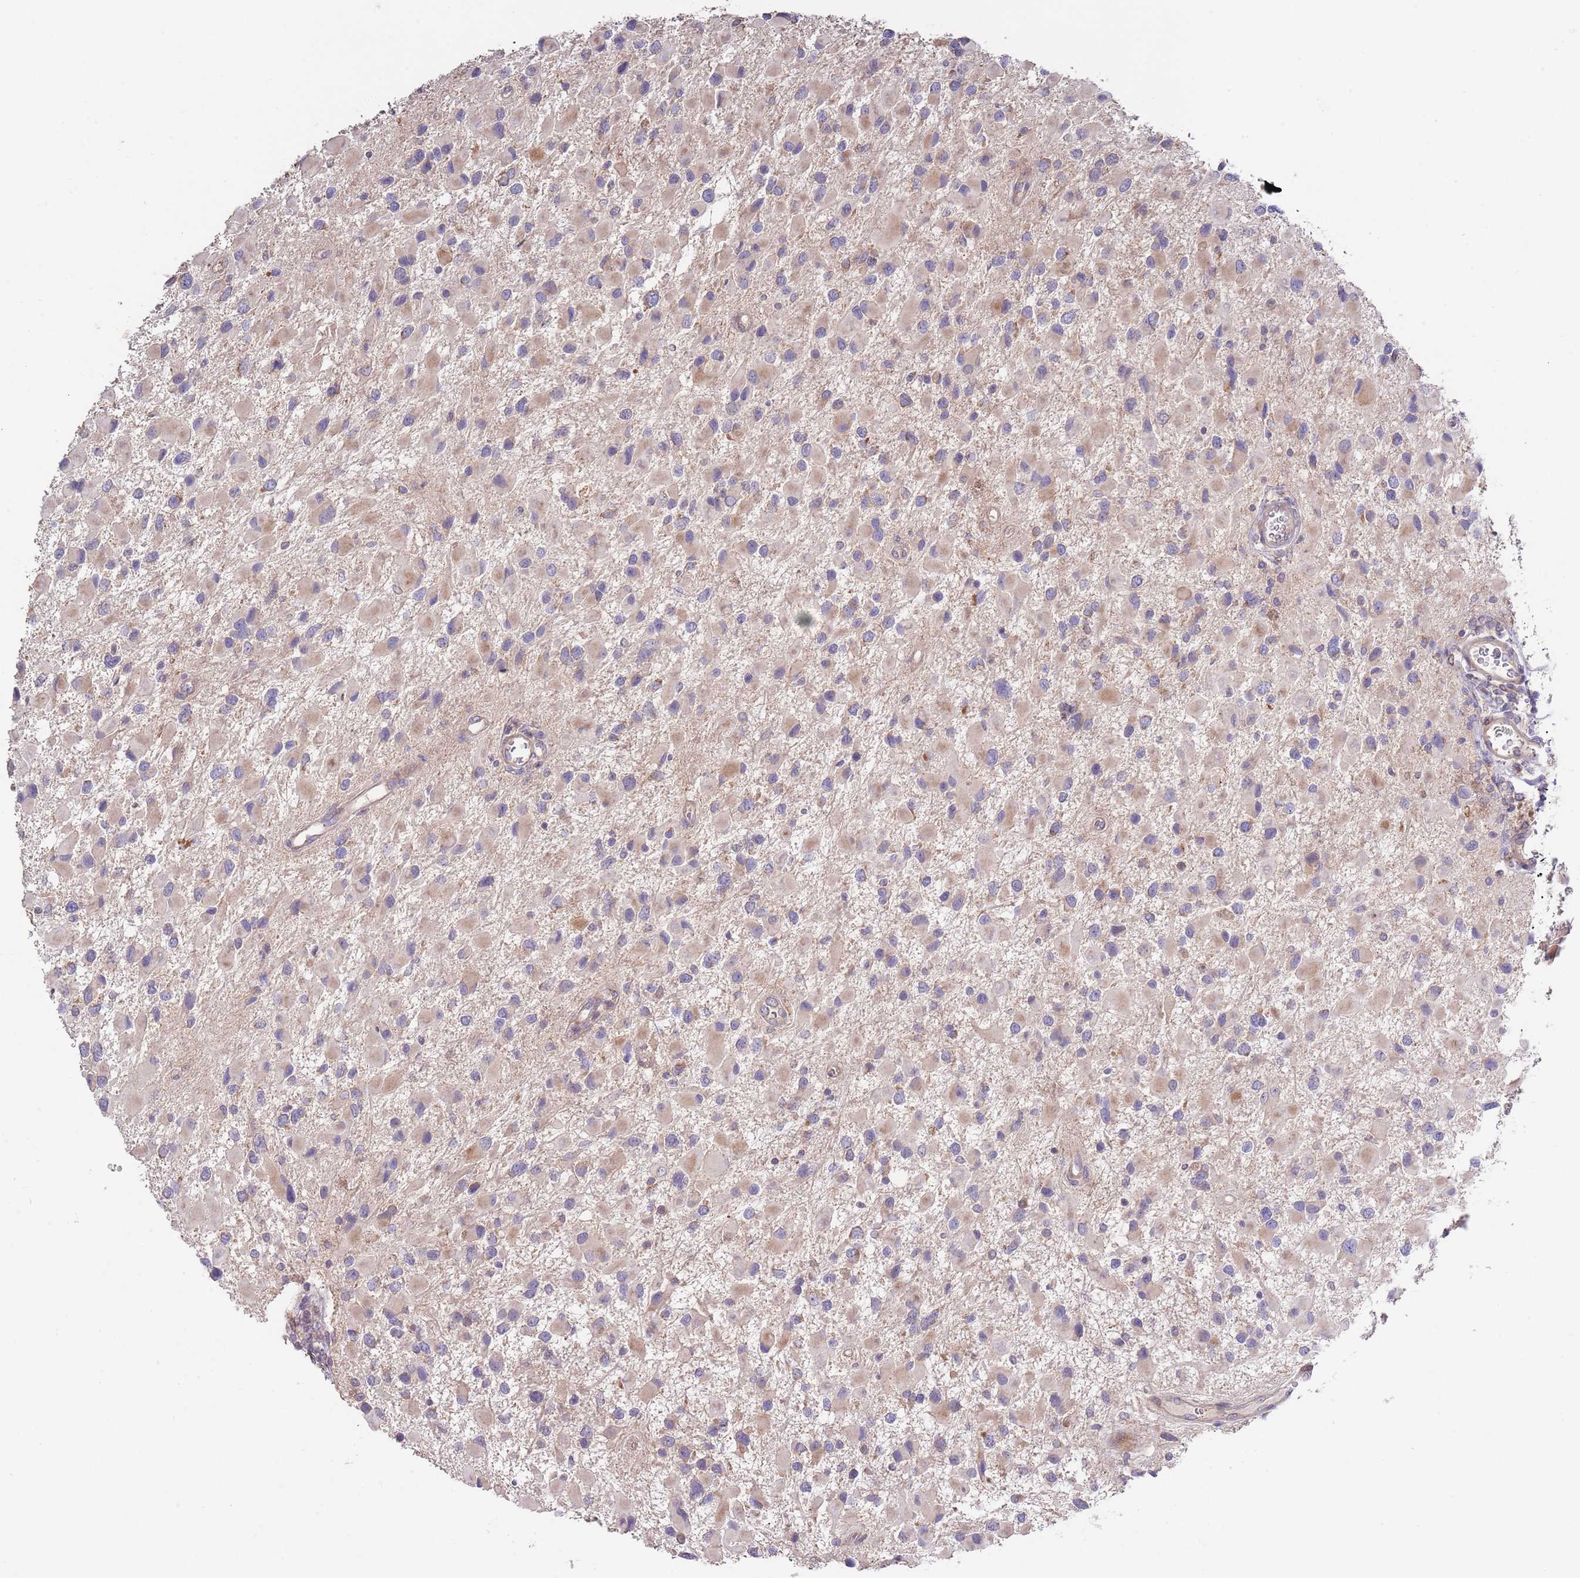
{"staining": {"intensity": "weak", "quantity": "25%-75%", "location": "cytoplasmic/membranous"}, "tissue": "glioma", "cell_type": "Tumor cells", "image_type": "cancer", "snomed": [{"axis": "morphology", "description": "Glioma, malignant, High grade"}, {"axis": "topography", "description": "Brain"}], "caption": "Protein analysis of glioma tissue demonstrates weak cytoplasmic/membranous expression in approximately 25%-75% of tumor cells.", "gene": "ABCC10", "patient": {"sex": "male", "age": 53}}